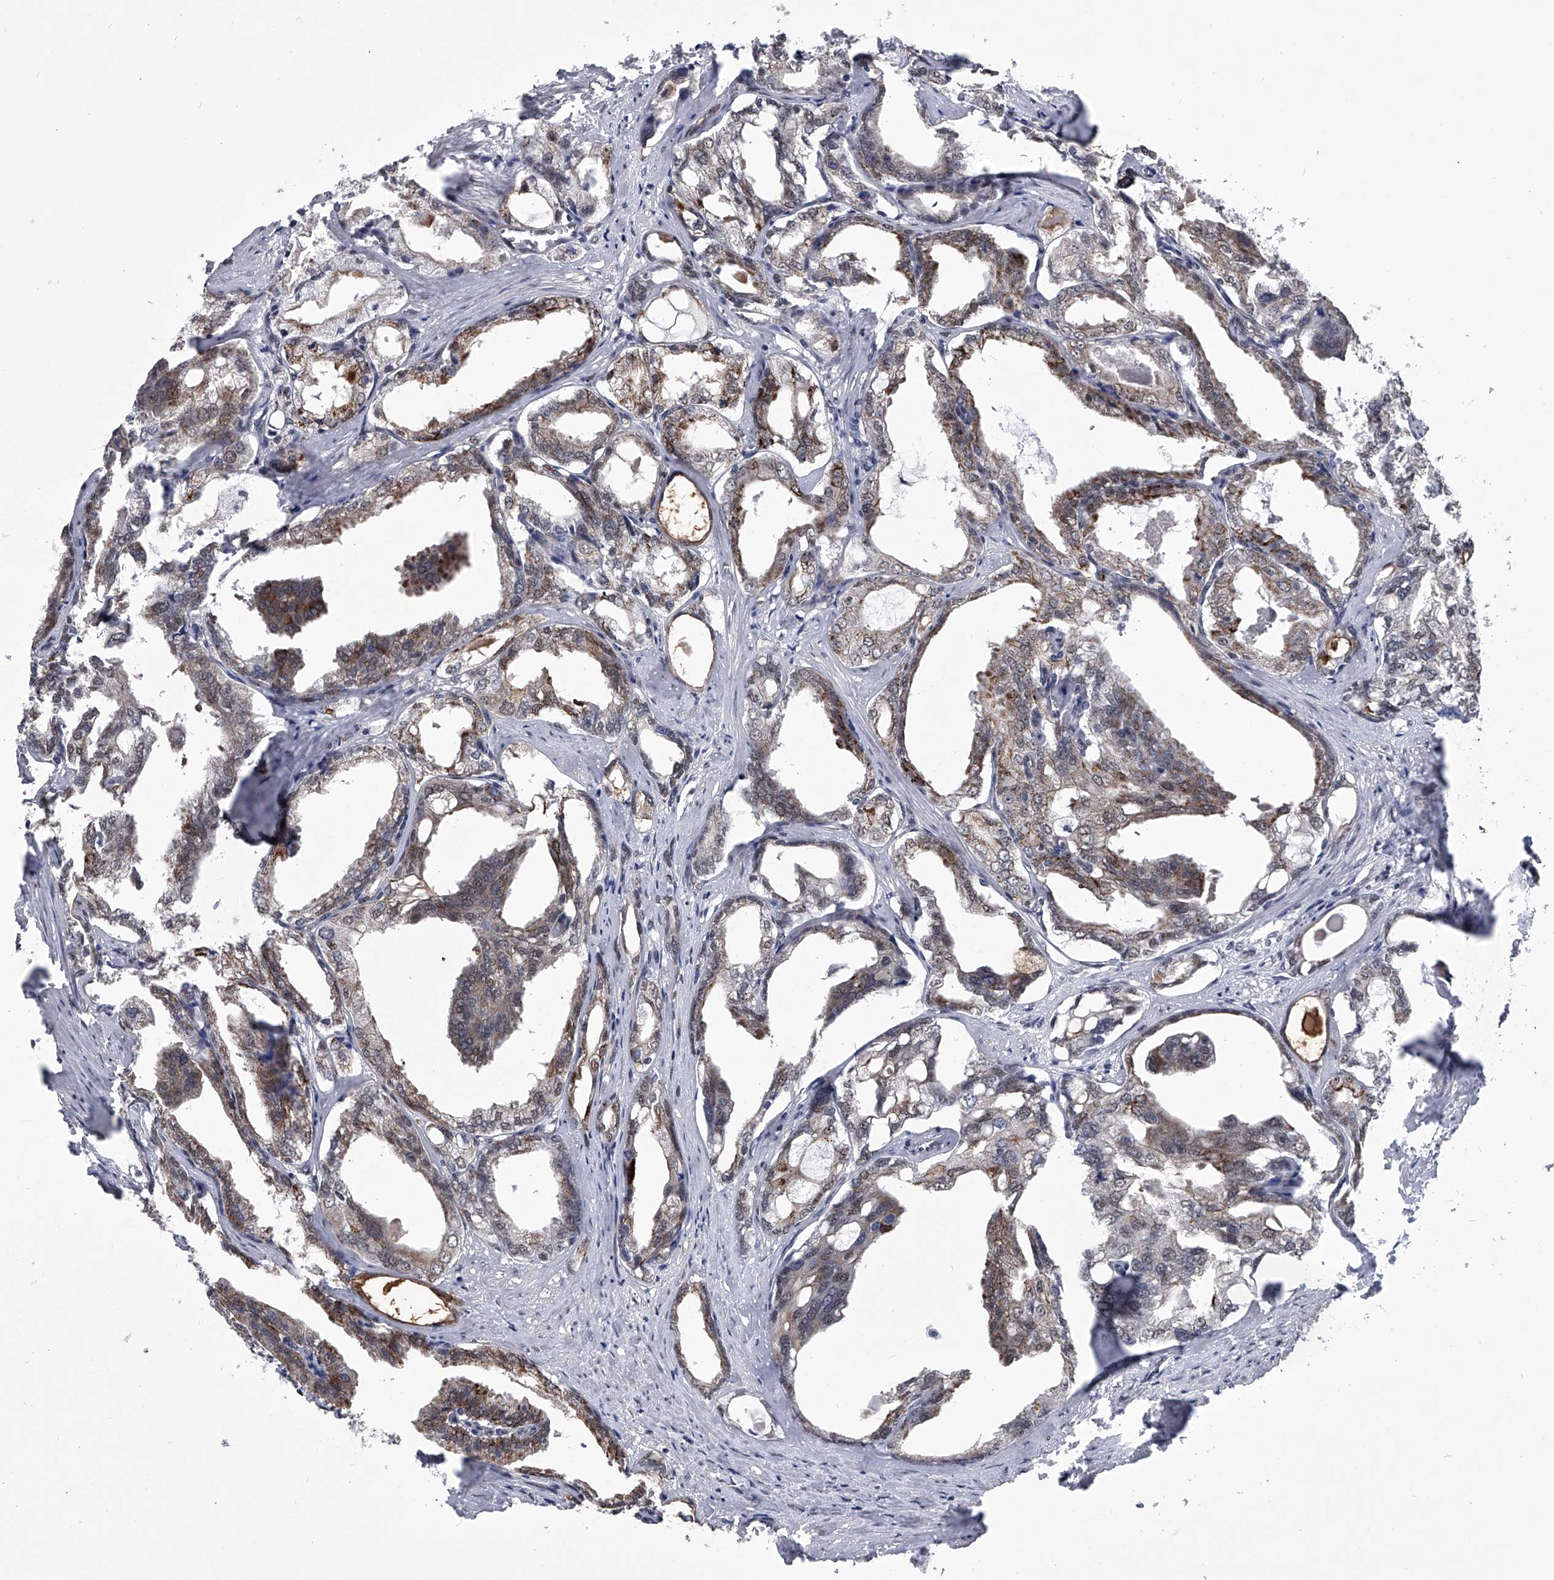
{"staining": {"intensity": "weak", "quantity": "<25%", "location": "cytoplasmic/membranous,nuclear"}, "tissue": "prostate cancer", "cell_type": "Tumor cells", "image_type": "cancer", "snomed": [{"axis": "morphology", "description": "Adenocarcinoma, High grade"}, {"axis": "topography", "description": "Prostate"}], "caption": "This is an IHC histopathology image of high-grade adenocarcinoma (prostate). There is no expression in tumor cells.", "gene": "ZNF76", "patient": {"sex": "male", "age": 50}}